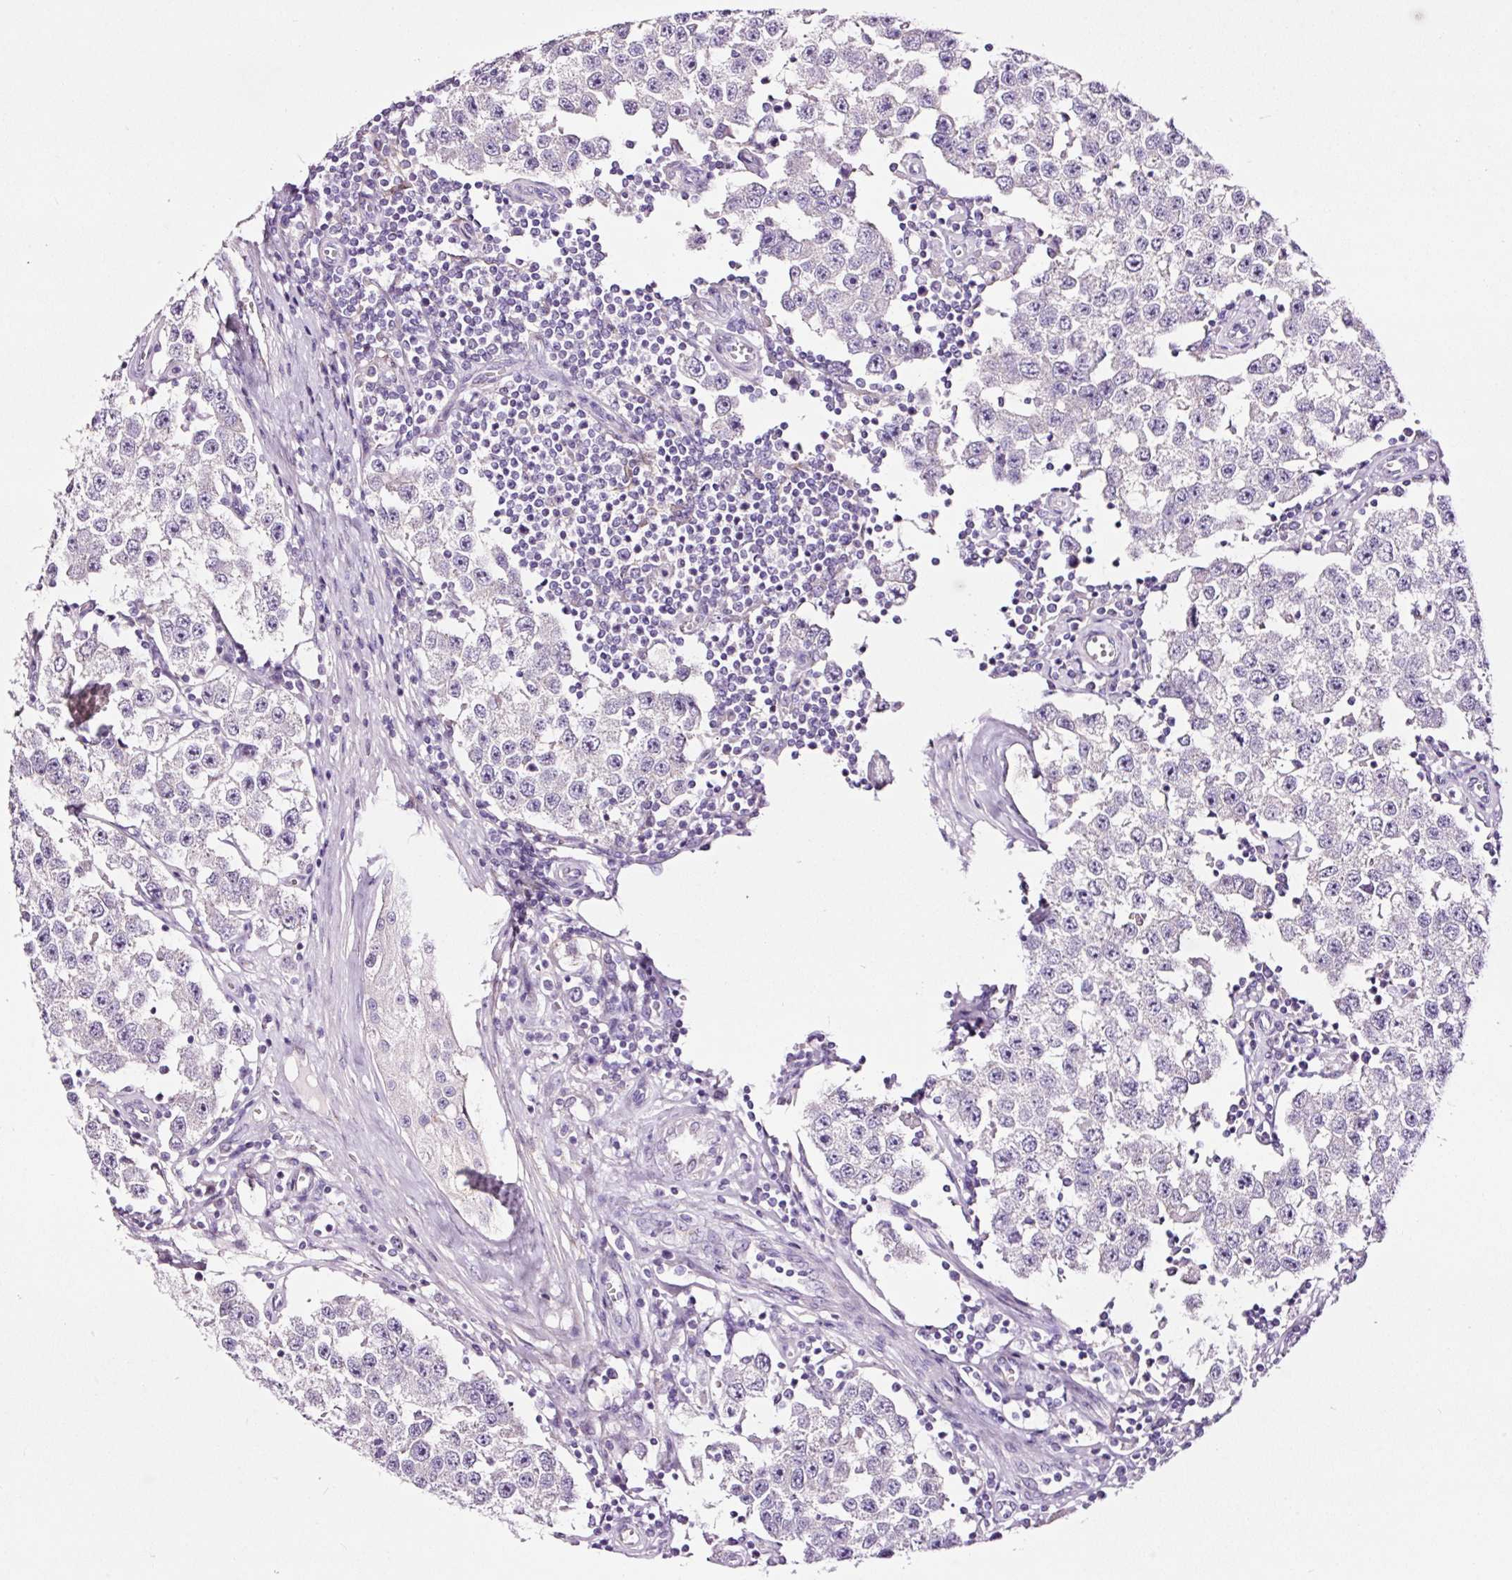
{"staining": {"intensity": "negative", "quantity": "none", "location": "none"}, "tissue": "testis cancer", "cell_type": "Tumor cells", "image_type": "cancer", "snomed": [{"axis": "morphology", "description": "Seminoma, NOS"}, {"axis": "topography", "description": "Testis"}], "caption": "Immunohistochemistry (IHC) histopathology image of seminoma (testis) stained for a protein (brown), which exhibits no positivity in tumor cells.", "gene": "PAM", "patient": {"sex": "male", "age": 34}}